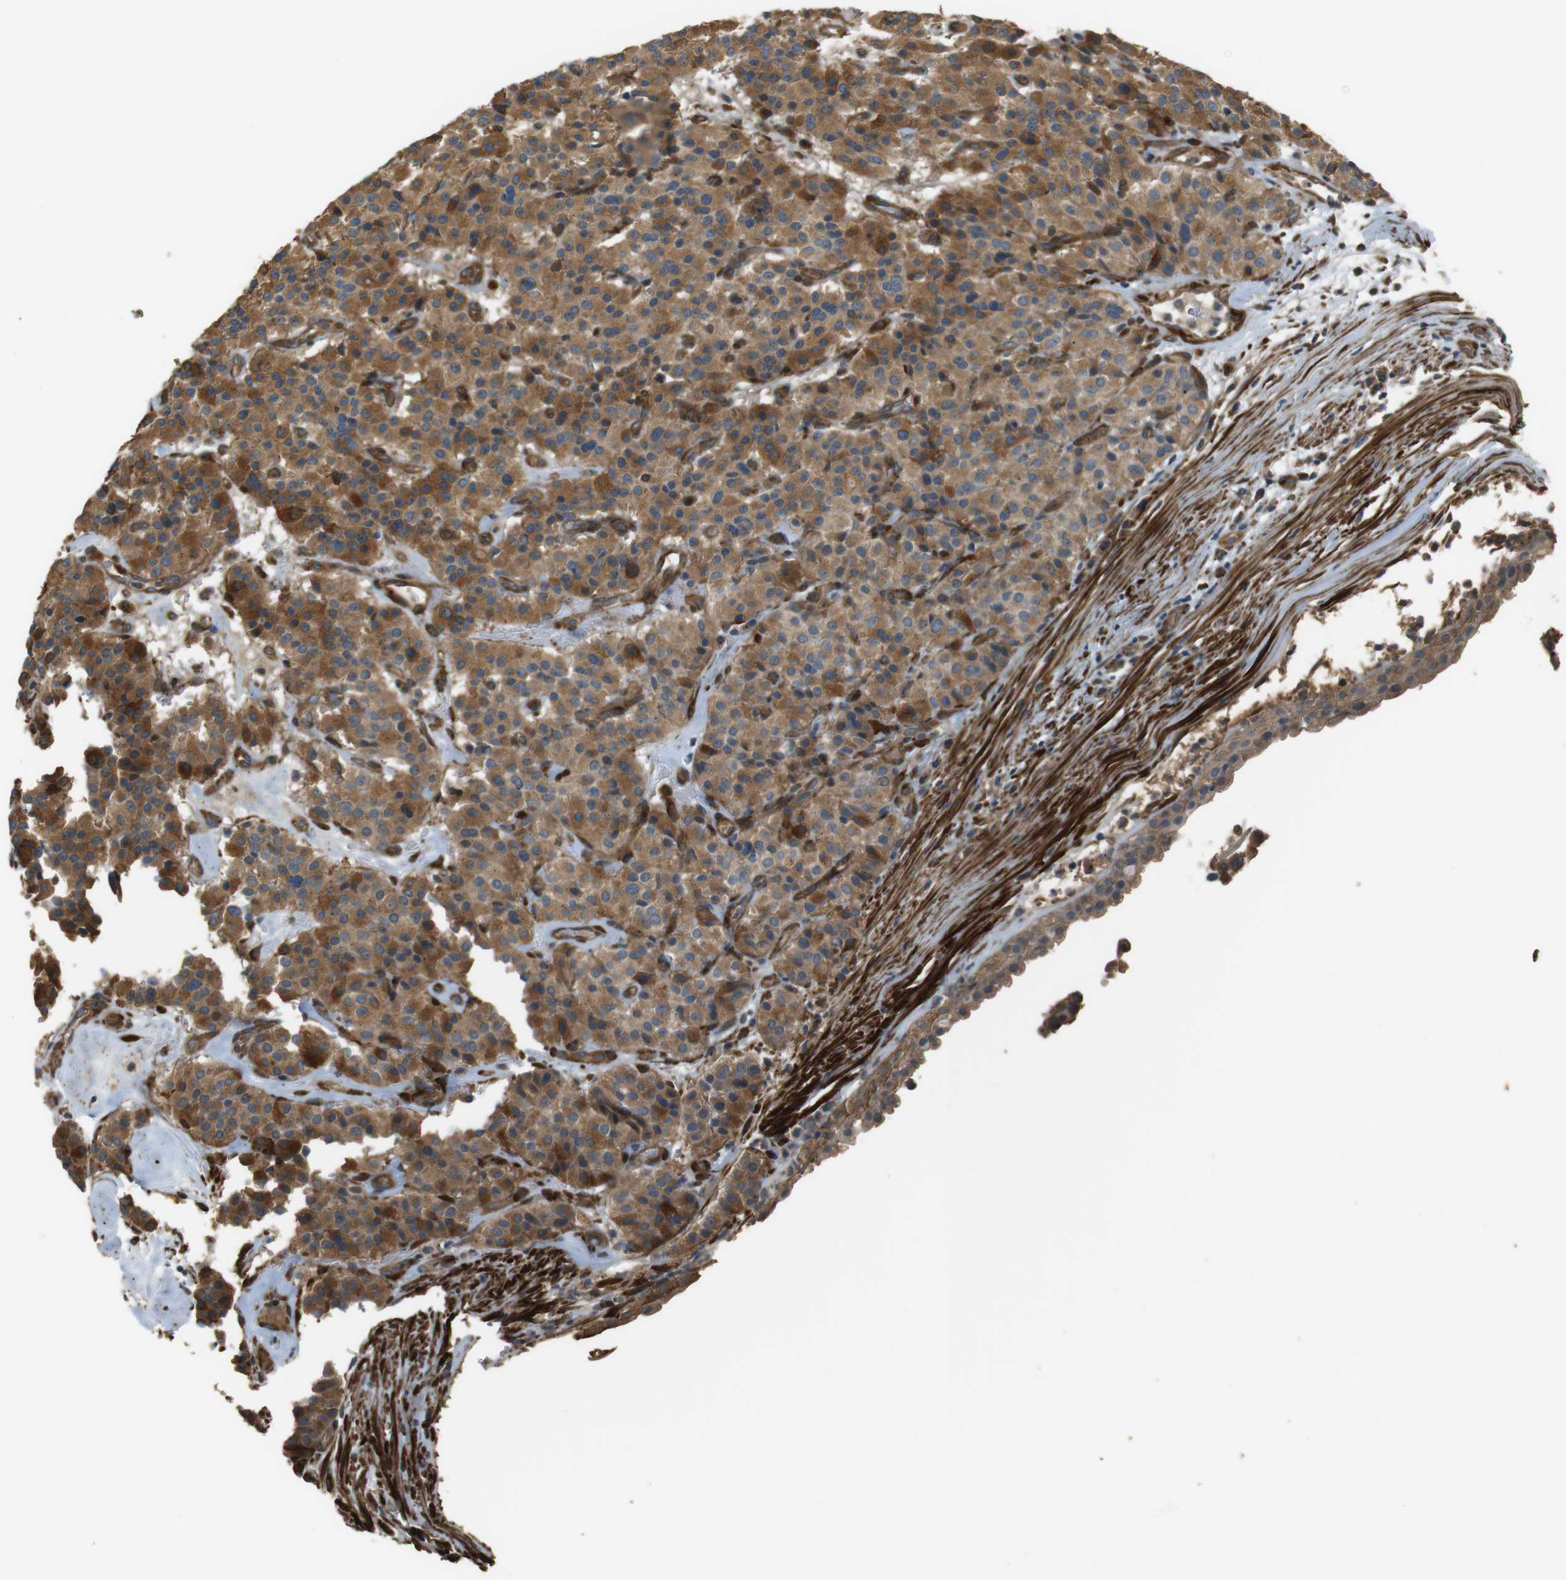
{"staining": {"intensity": "moderate", "quantity": ">75%", "location": "cytoplasmic/membranous"}, "tissue": "carcinoid", "cell_type": "Tumor cells", "image_type": "cancer", "snomed": [{"axis": "morphology", "description": "Carcinoid, malignant, NOS"}, {"axis": "topography", "description": "Lung"}], "caption": "Carcinoid stained for a protein reveals moderate cytoplasmic/membranous positivity in tumor cells.", "gene": "MSRB3", "patient": {"sex": "male", "age": 30}}